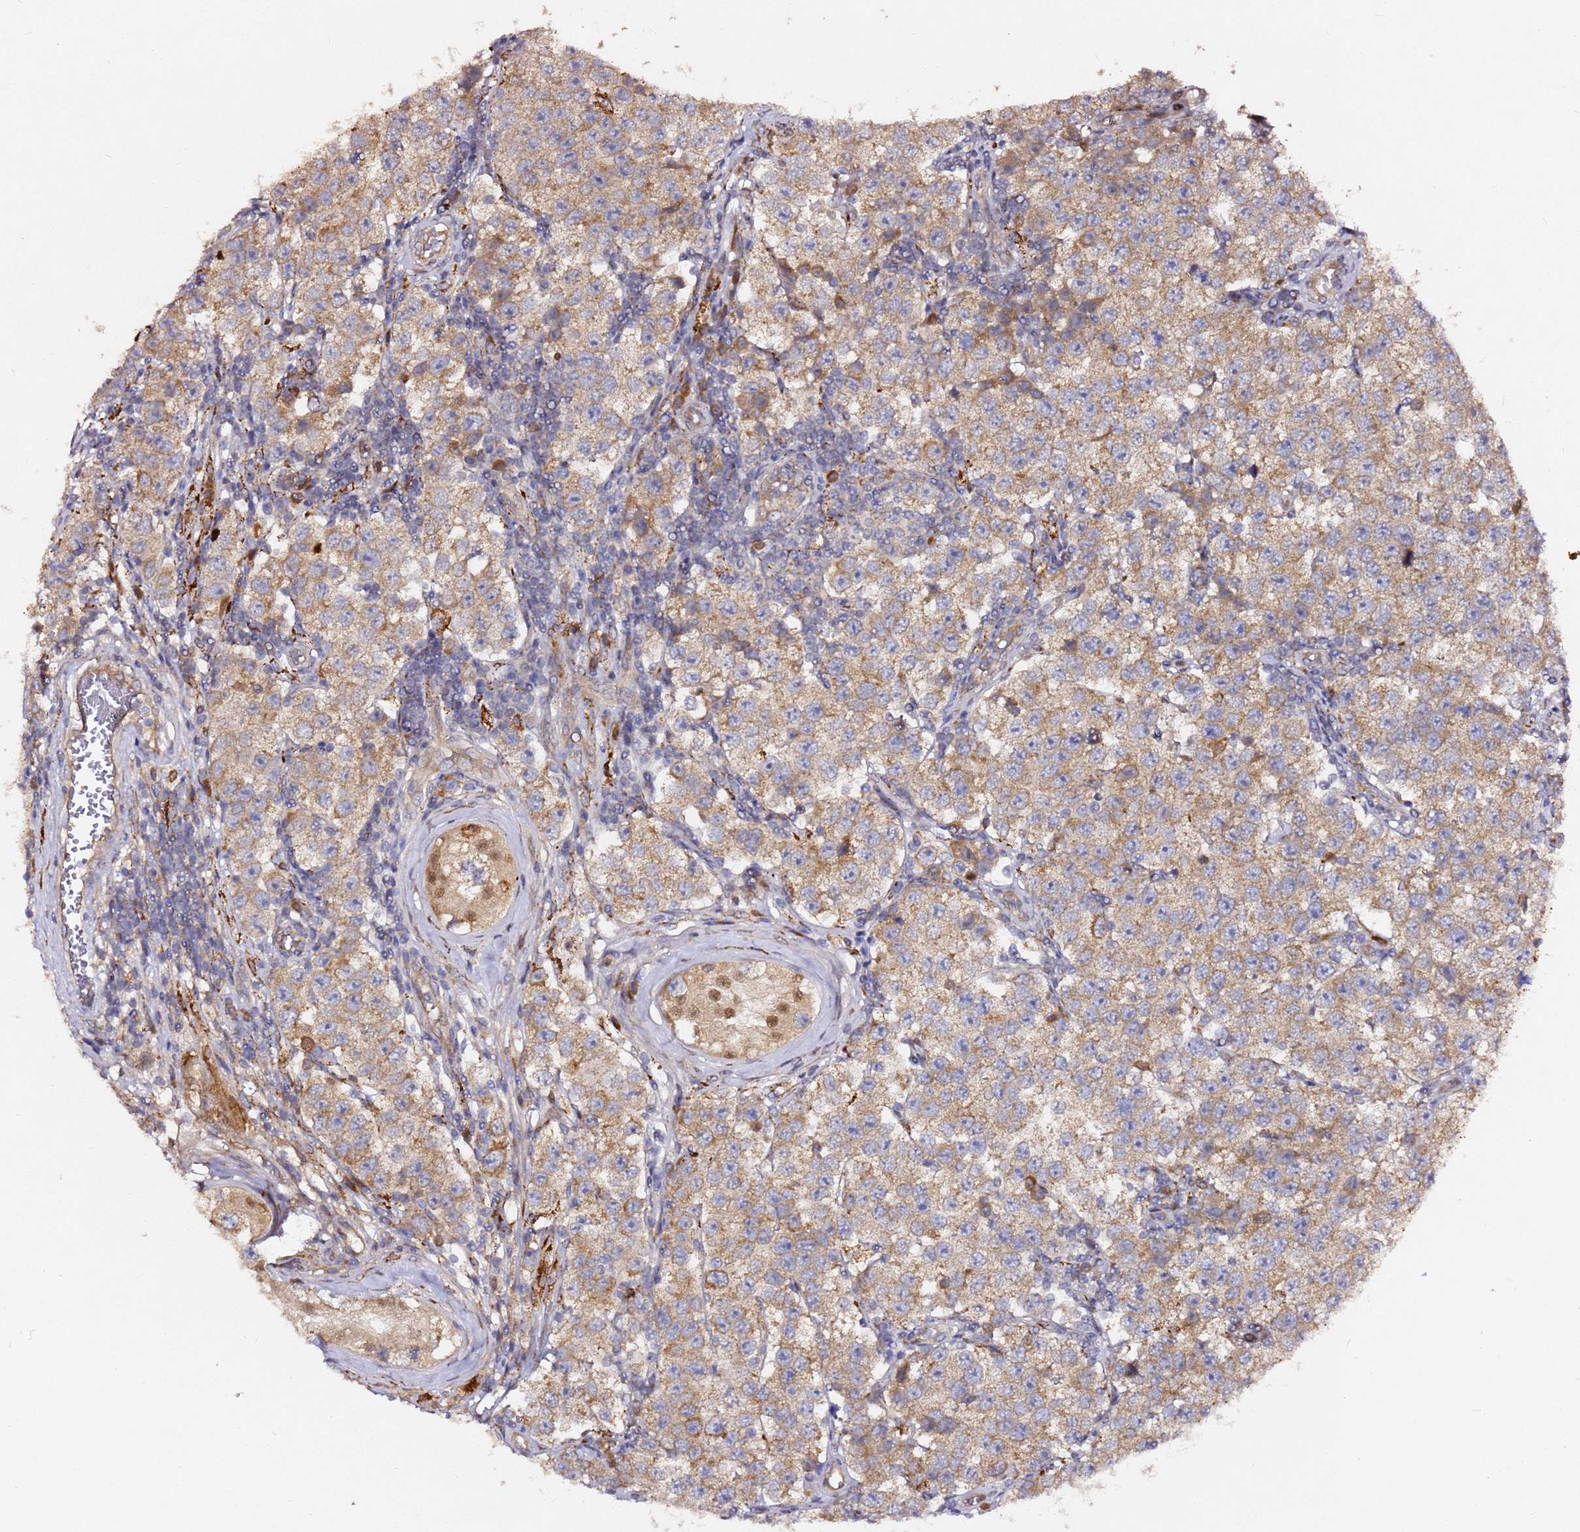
{"staining": {"intensity": "moderate", "quantity": ">75%", "location": "cytoplasmic/membranous"}, "tissue": "testis cancer", "cell_type": "Tumor cells", "image_type": "cancer", "snomed": [{"axis": "morphology", "description": "Seminoma, NOS"}, {"axis": "topography", "description": "Testis"}], "caption": "Testis seminoma tissue reveals moderate cytoplasmic/membranous staining in approximately >75% of tumor cells, visualized by immunohistochemistry.", "gene": "ALG11", "patient": {"sex": "male", "age": 34}}